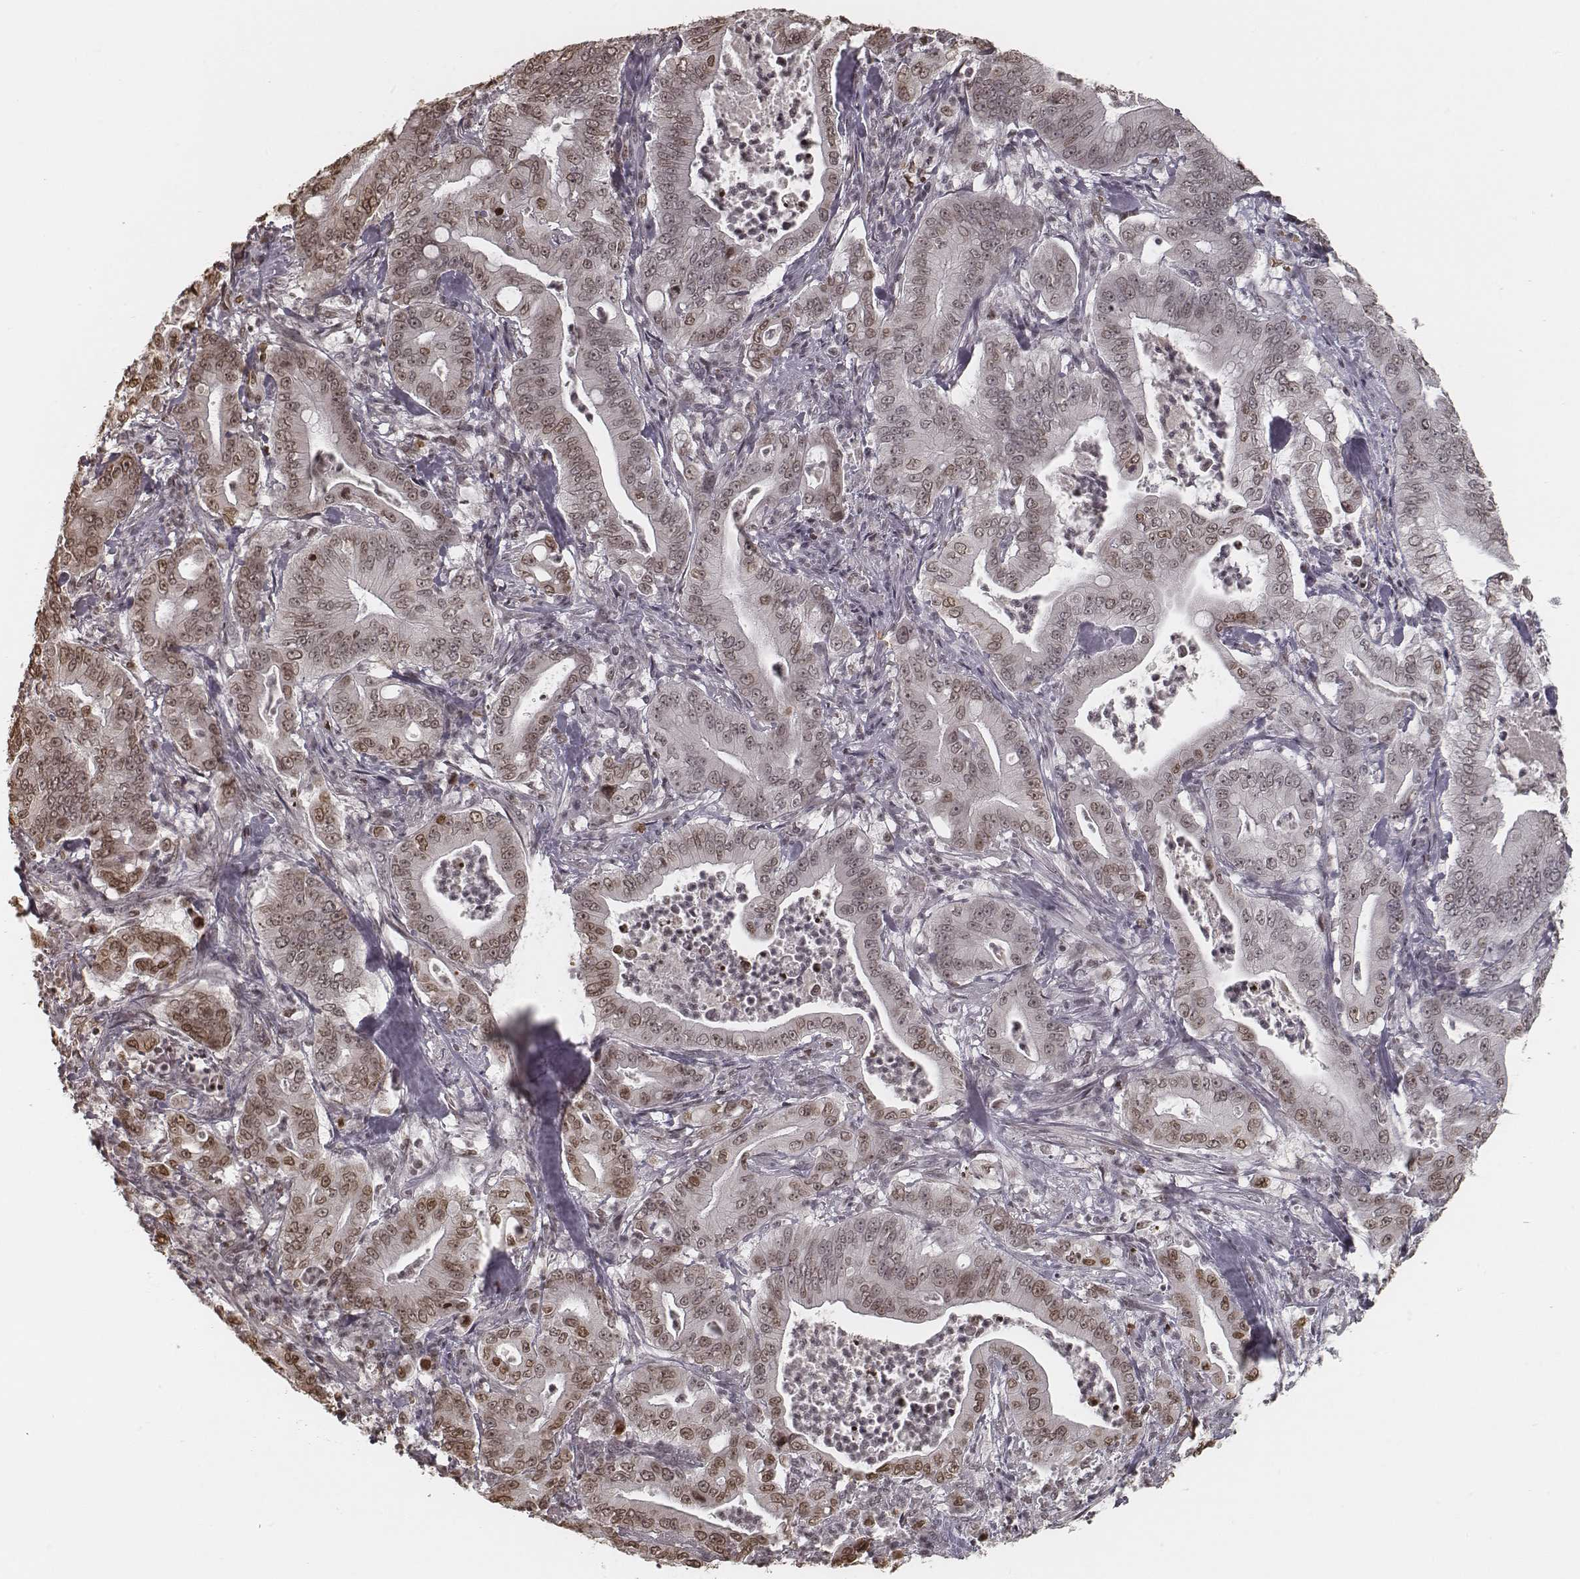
{"staining": {"intensity": "weak", "quantity": ">75%", "location": "nuclear"}, "tissue": "pancreatic cancer", "cell_type": "Tumor cells", "image_type": "cancer", "snomed": [{"axis": "morphology", "description": "Adenocarcinoma, NOS"}, {"axis": "topography", "description": "Pancreas"}], "caption": "About >75% of tumor cells in pancreatic cancer (adenocarcinoma) show weak nuclear protein positivity as visualized by brown immunohistochemical staining.", "gene": "HMGA2", "patient": {"sex": "male", "age": 71}}